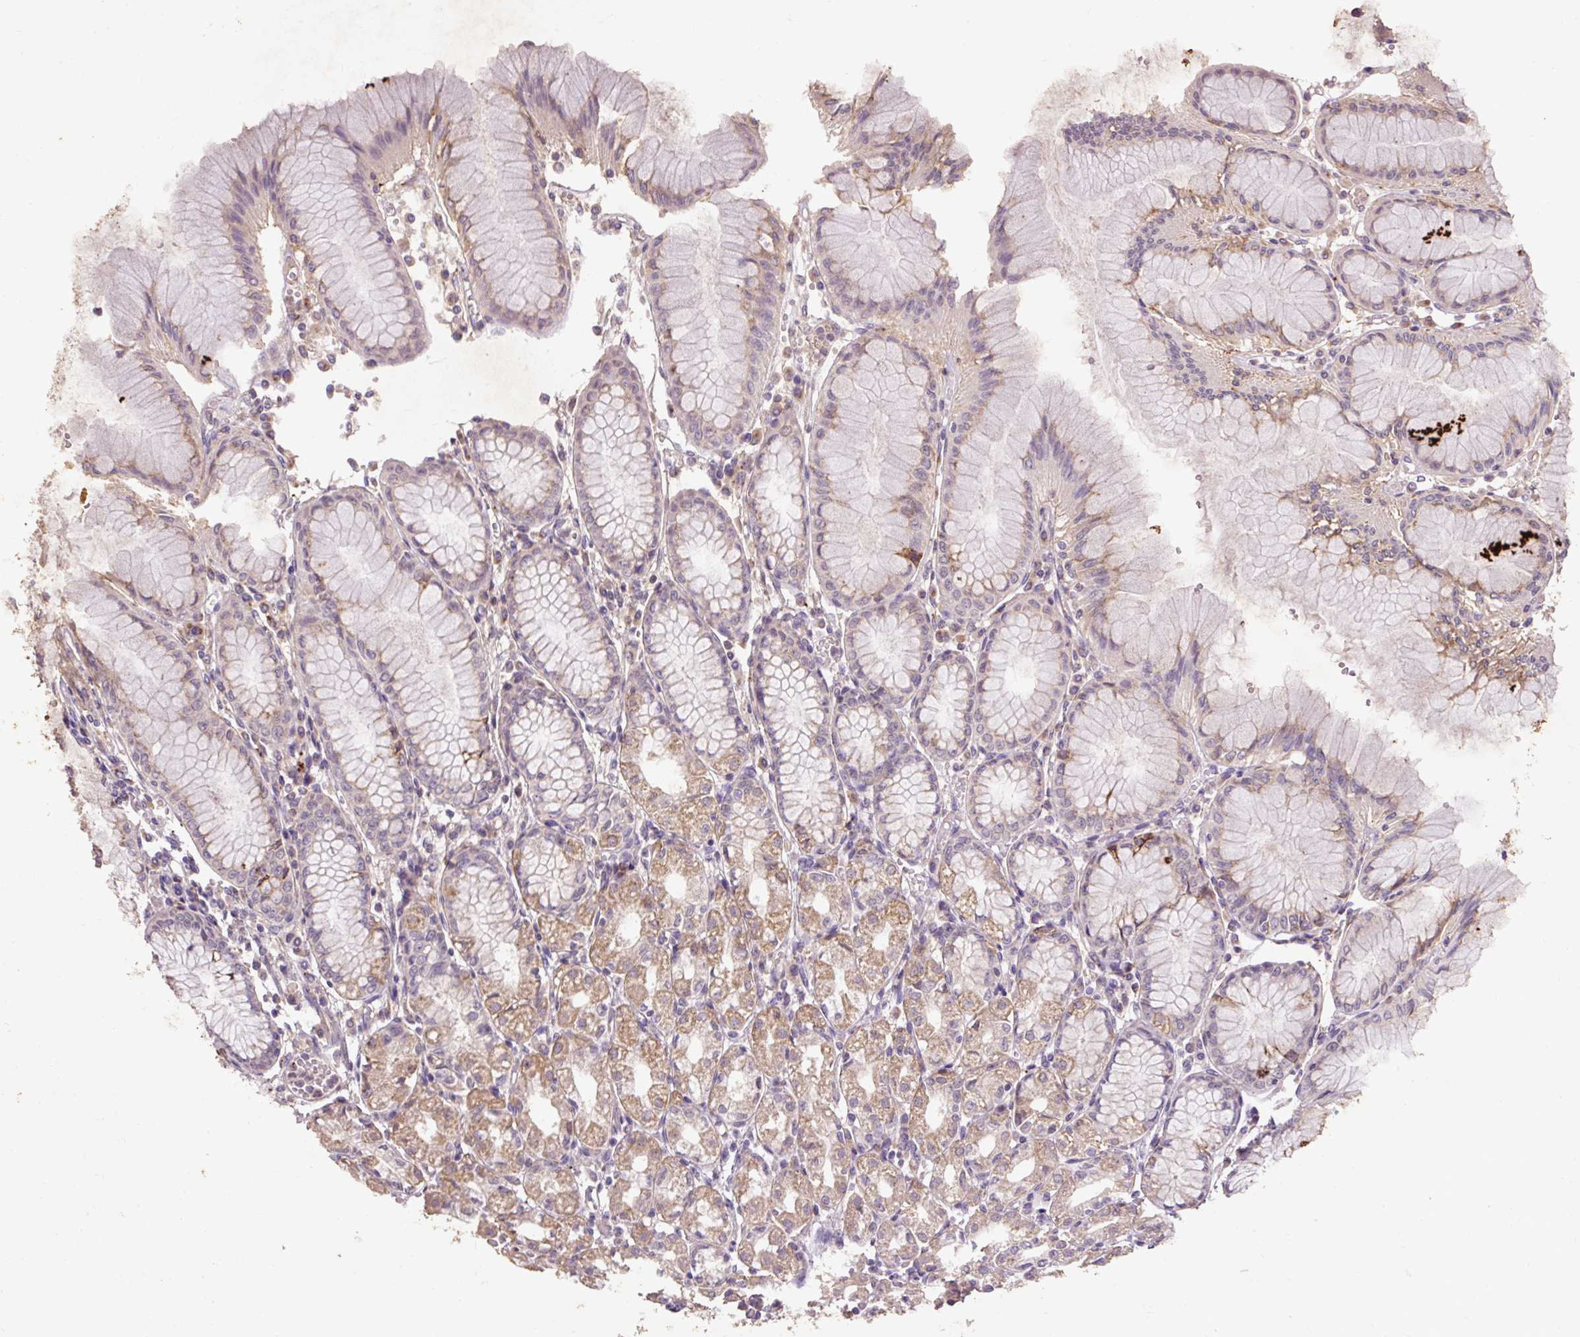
{"staining": {"intensity": "moderate", "quantity": "25%-75%", "location": "cytoplasmic/membranous"}, "tissue": "stomach", "cell_type": "Glandular cells", "image_type": "normal", "snomed": [{"axis": "morphology", "description": "Normal tissue, NOS"}, {"axis": "topography", "description": "Stomach"}], "caption": "Unremarkable stomach reveals moderate cytoplasmic/membranous positivity in about 25%-75% of glandular cells, visualized by immunohistochemistry. Using DAB (brown) and hematoxylin (blue) stains, captured at high magnification using brightfield microscopy.", "gene": "LRTM2", "patient": {"sex": "female", "age": 57}}